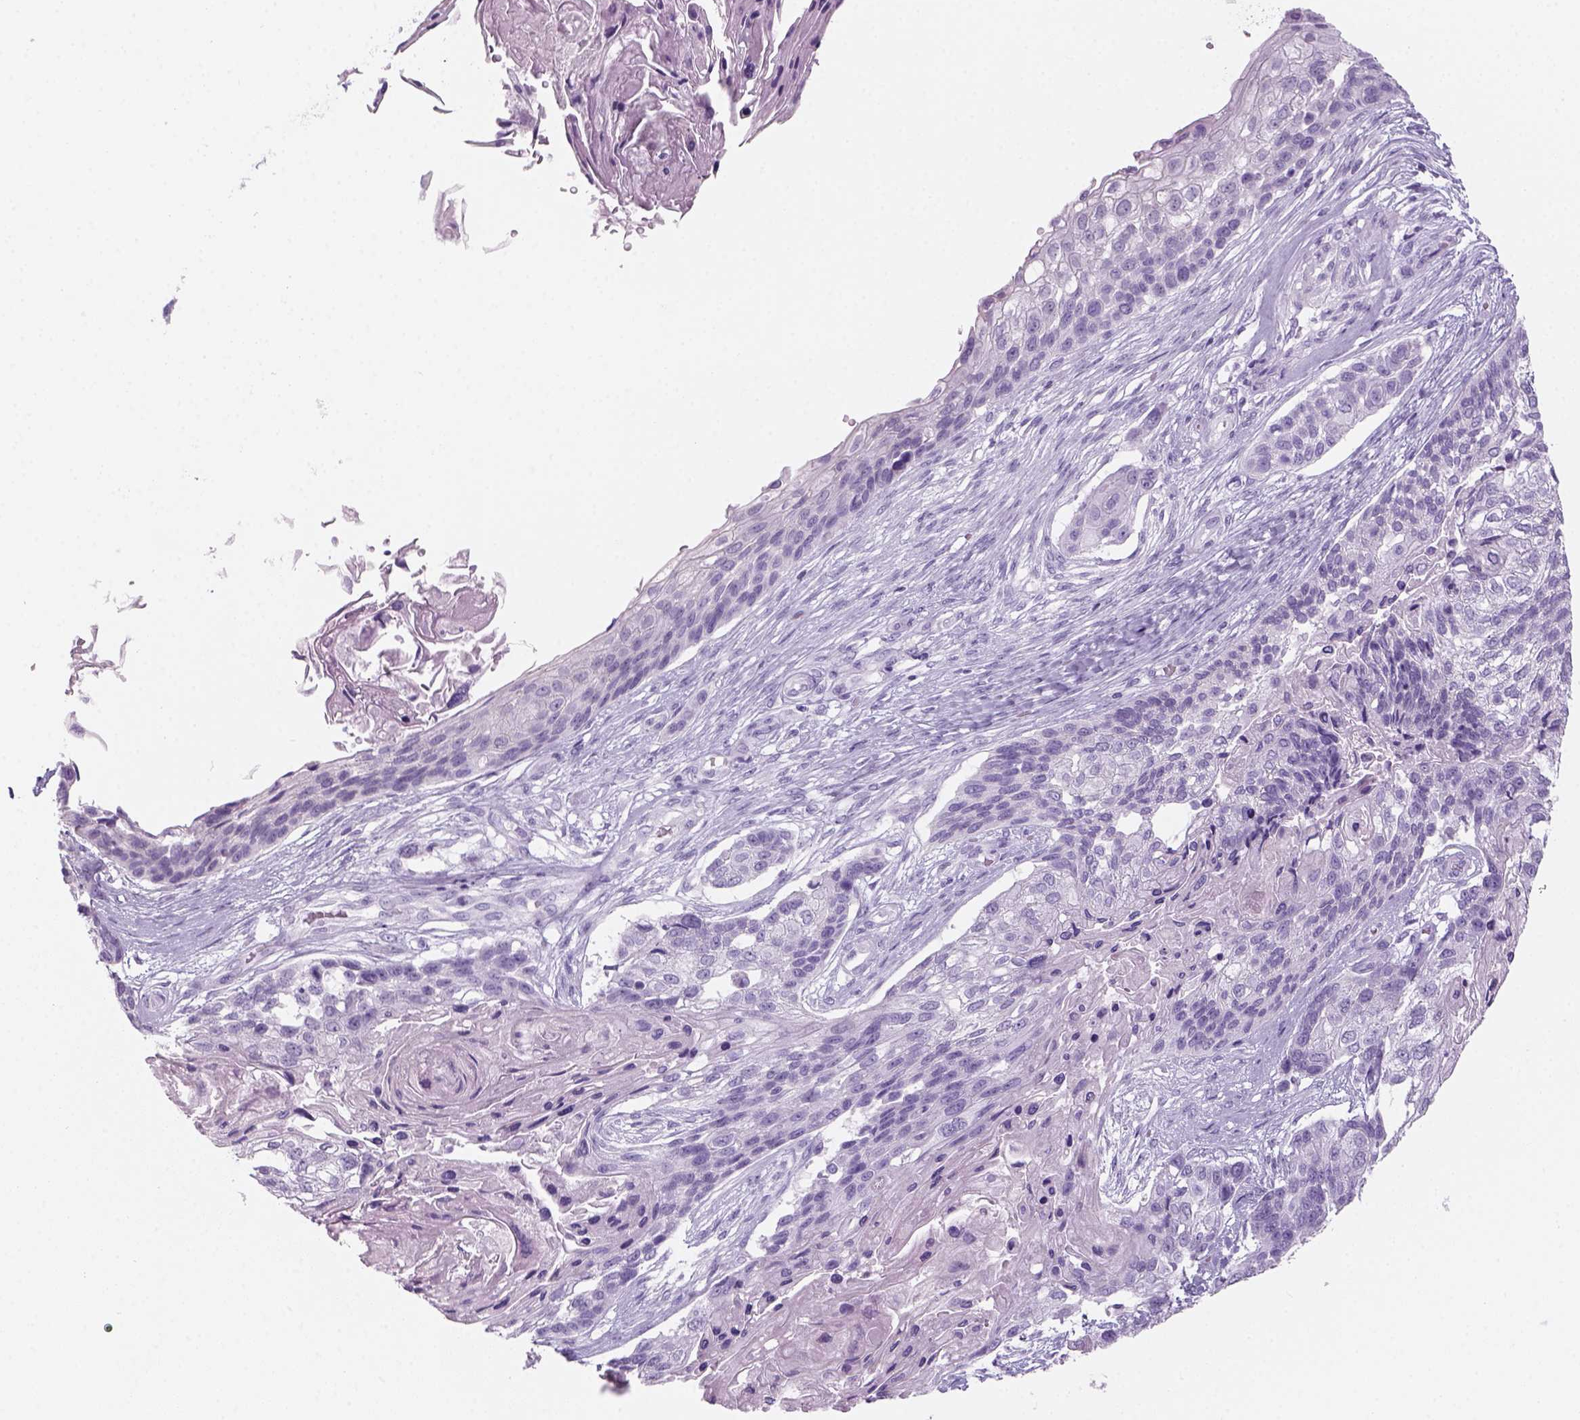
{"staining": {"intensity": "negative", "quantity": "none", "location": "none"}, "tissue": "lung cancer", "cell_type": "Tumor cells", "image_type": "cancer", "snomed": [{"axis": "morphology", "description": "Squamous cell carcinoma, NOS"}, {"axis": "topography", "description": "Lung"}], "caption": "Immunohistochemistry (IHC) of lung cancer (squamous cell carcinoma) reveals no expression in tumor cells.", "gene": "KRTAP11-1", "patient": {"sex": "male", "age": 69}}